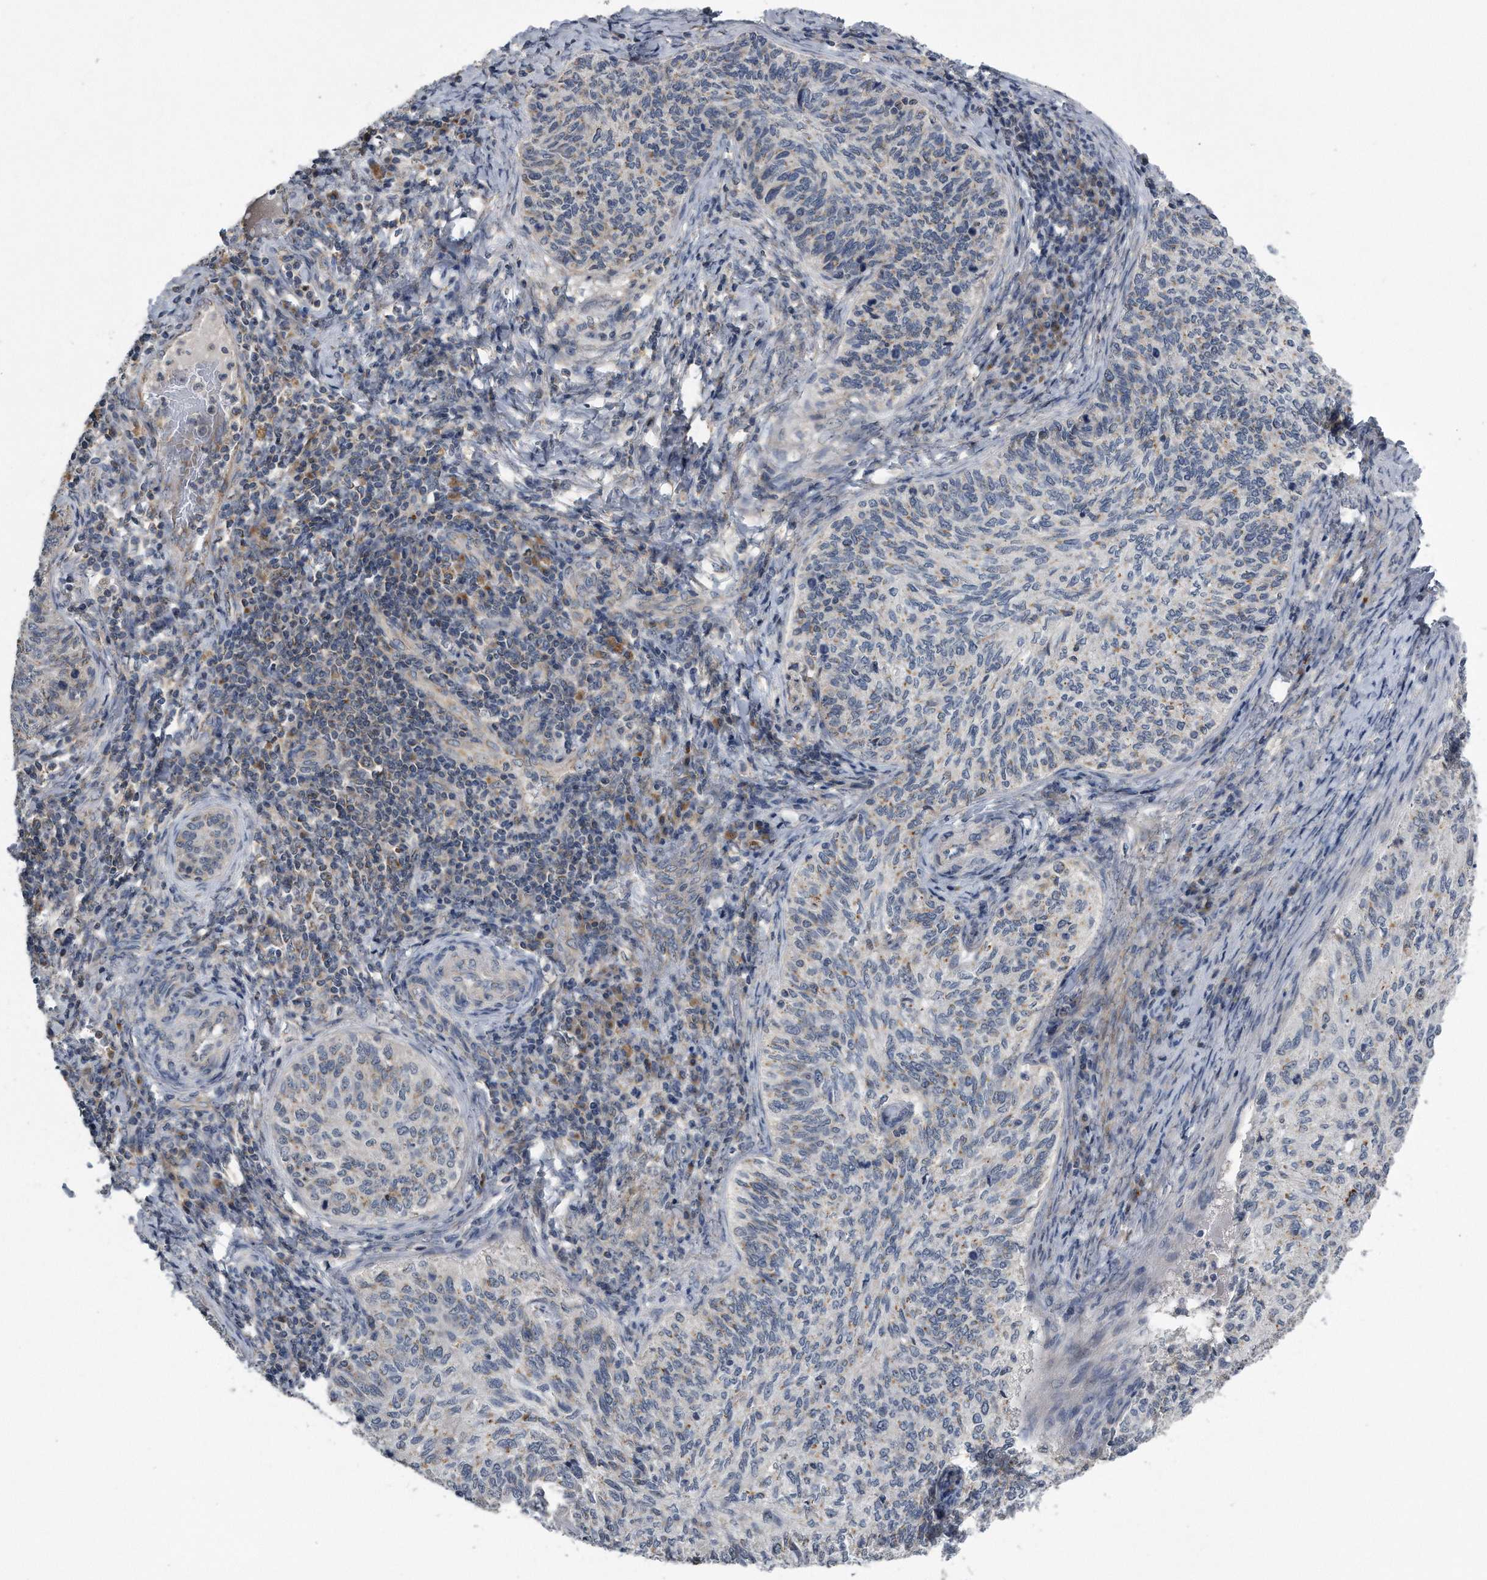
{"staining": {"intensity": "weak", "quantity": "<25%", "location": "cytoplasmic/membranous"}, "tissue": "cervical cancer", "cell_type": "Tumor cells", "image_type": "cancer", "snomed": [{"axis": "morphology", "description": "Squamous cell carcinoma, NOS"}, {"axis": "topography", "description": "Cervix"}], "caption": "This is an immunohistochemistry image of human squamous cell carcinoma (cervical). There is no expression in tumor cells.", "gene": "LYRM4", "patient": {"sex": "female", "age": 30}}